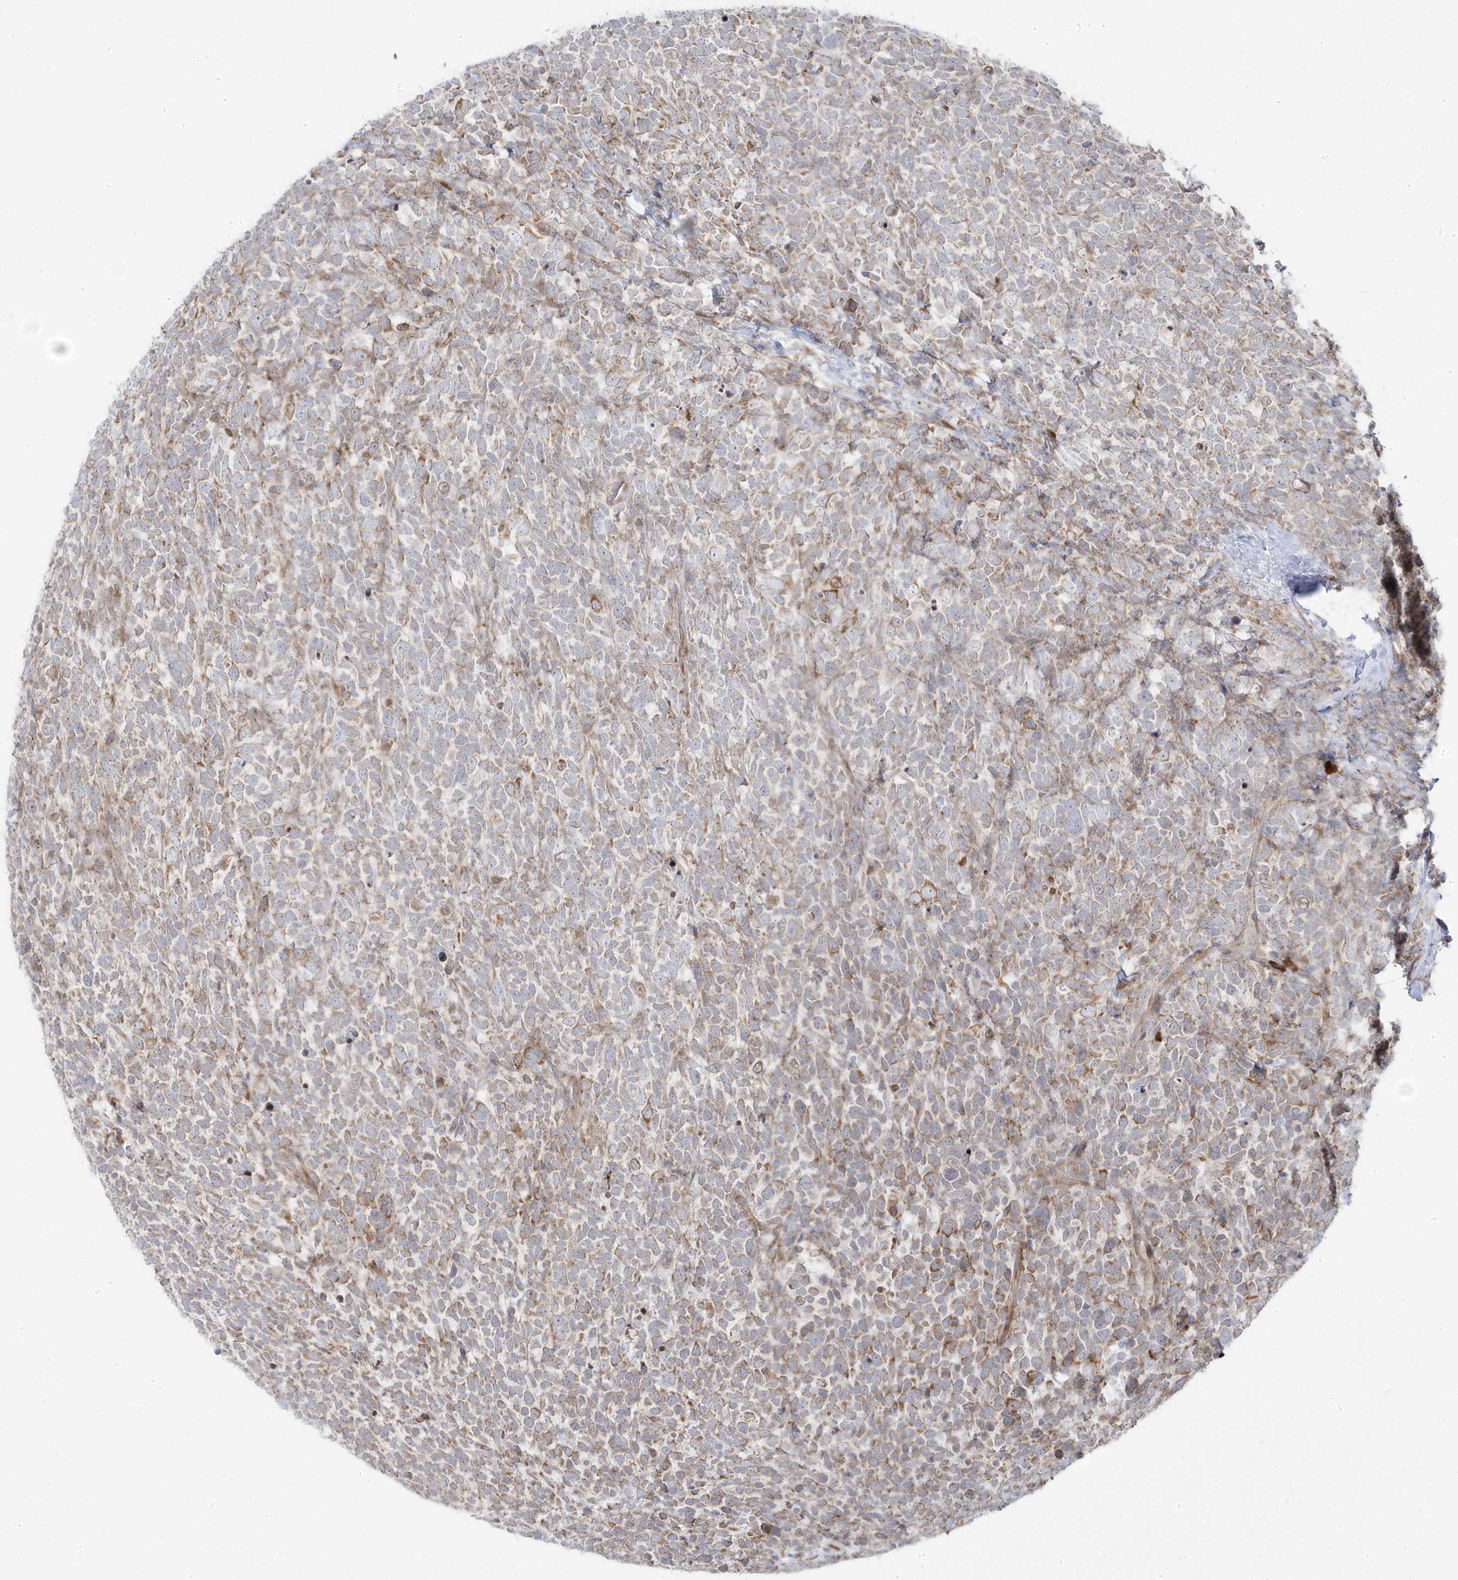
{"staining": {"intensity": "moderate", "quantity": "25%-75%", "location": "cytoplasmic/membranous"}, "tissue": "urothelial cancer", "cell_type": "Tumor cells", "image_type": "cancer", "snomed": [{"axis": "morphology", "description": "Urothelial carcinoma, High grade"}, {"axis": "topography", "description": "Urinary bladder"}], "caption": "Immunohistochemistry (IHC) micrograph of neoplastic tissue: high-grade urothelial carcinoma stained using immunohistochemistry displays medium levels of moderate protein expression localized specifically in the cytoplasmic/membranous of tumor cells, appearing as a cytoplasmic/membranous brown color.", "gene": "ZNF654", "patient": {"sex": "female", "age": 82}}